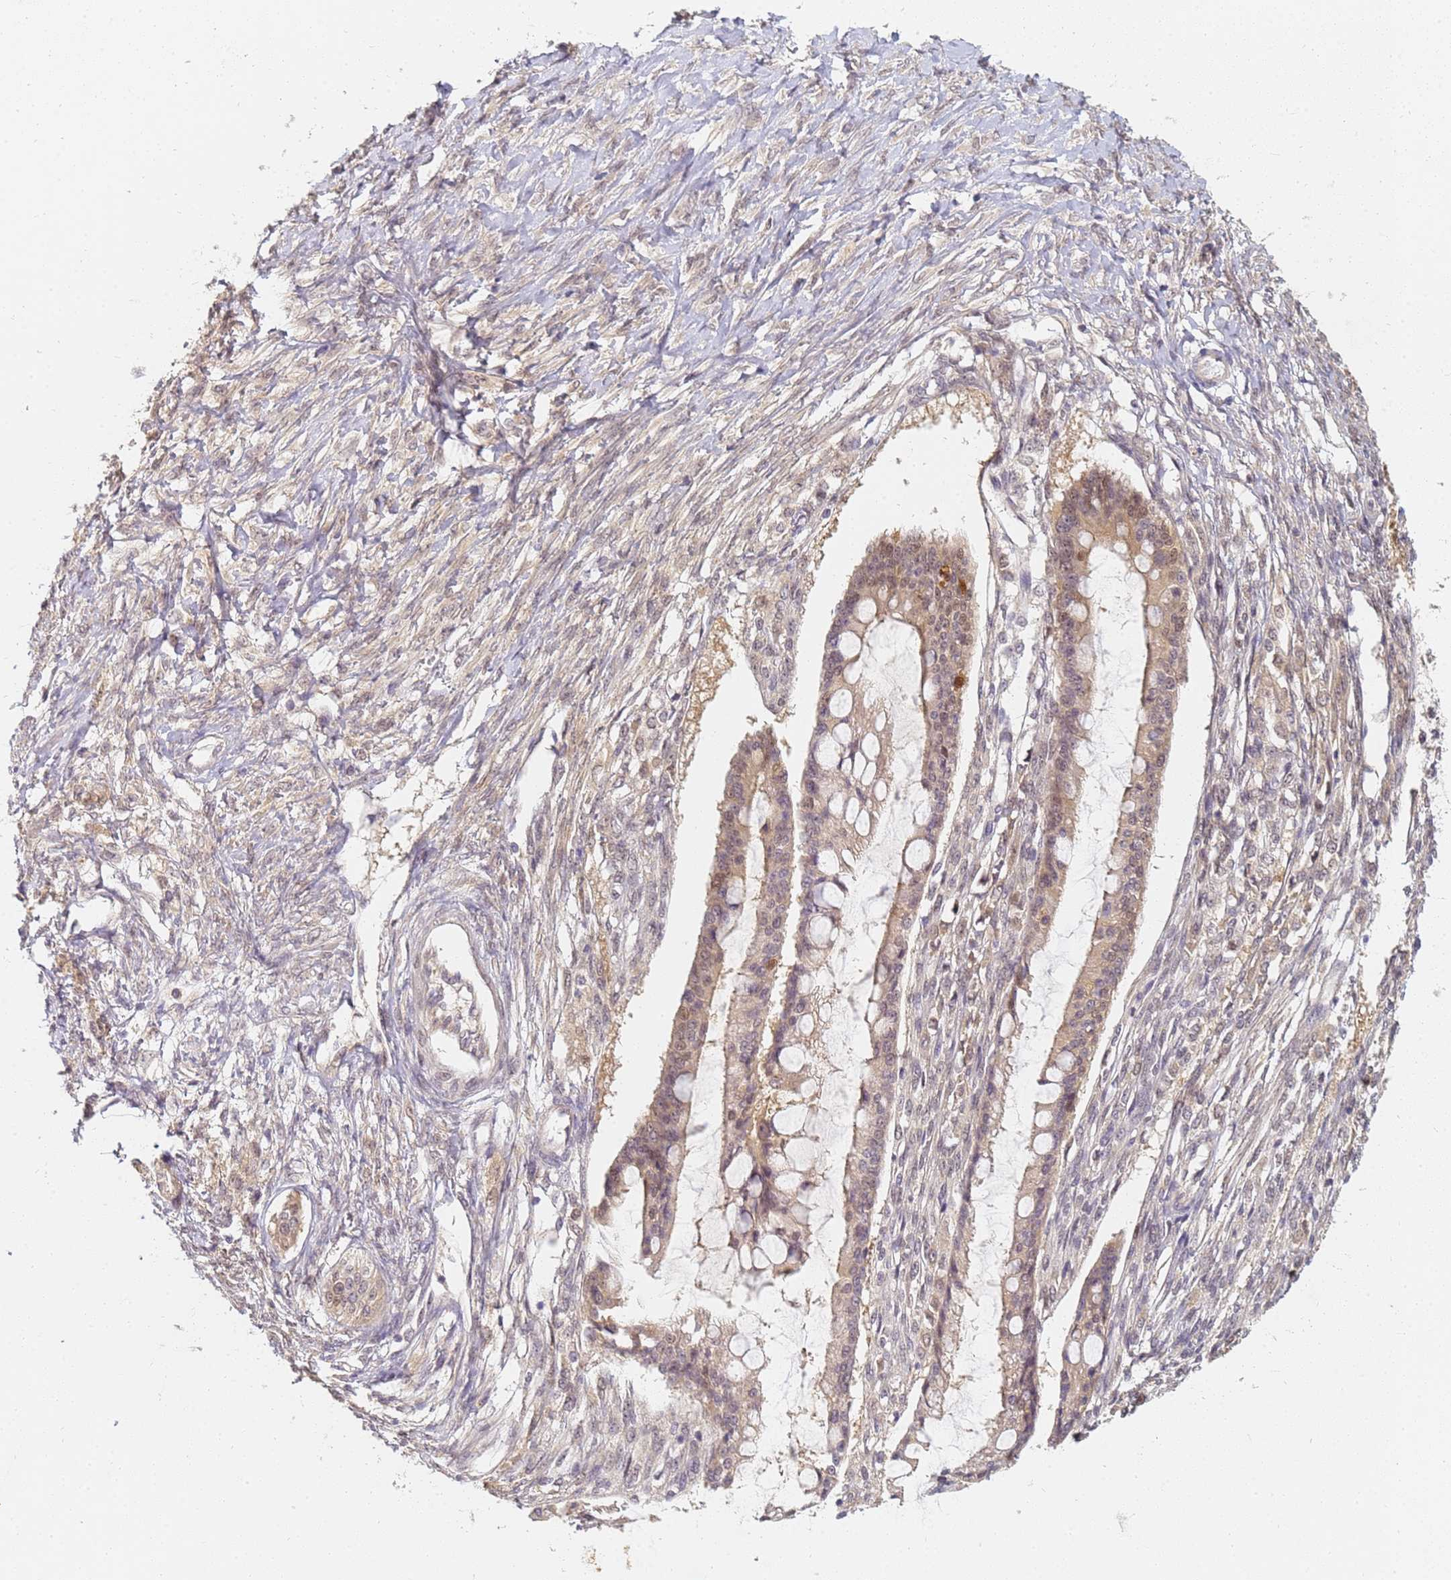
{"staining": {"intensity": "moderate", "quantity": "<25%", "location": "nuclear"}, "tissue": "ovarian cancer", "cell_type": "Tumor cells", "image_type": "cancer", "snomed": [{"axis": "morphology", "description": "Cystadenocarcinoma, mucinous, NOS"}, {"axis": "topography", "description": "Ovary"}], "caption": "This photomicrograph demonstrates mucinous cystadenocarcinoma (ovarian) stained with IHC to label a protein in brown. The nuclear of tumor cells show moderate positivity for the protein. Nuclei are counter-stained blue.", "gene": "HMCES", "patient": {"sex": "female", "age": 73}}